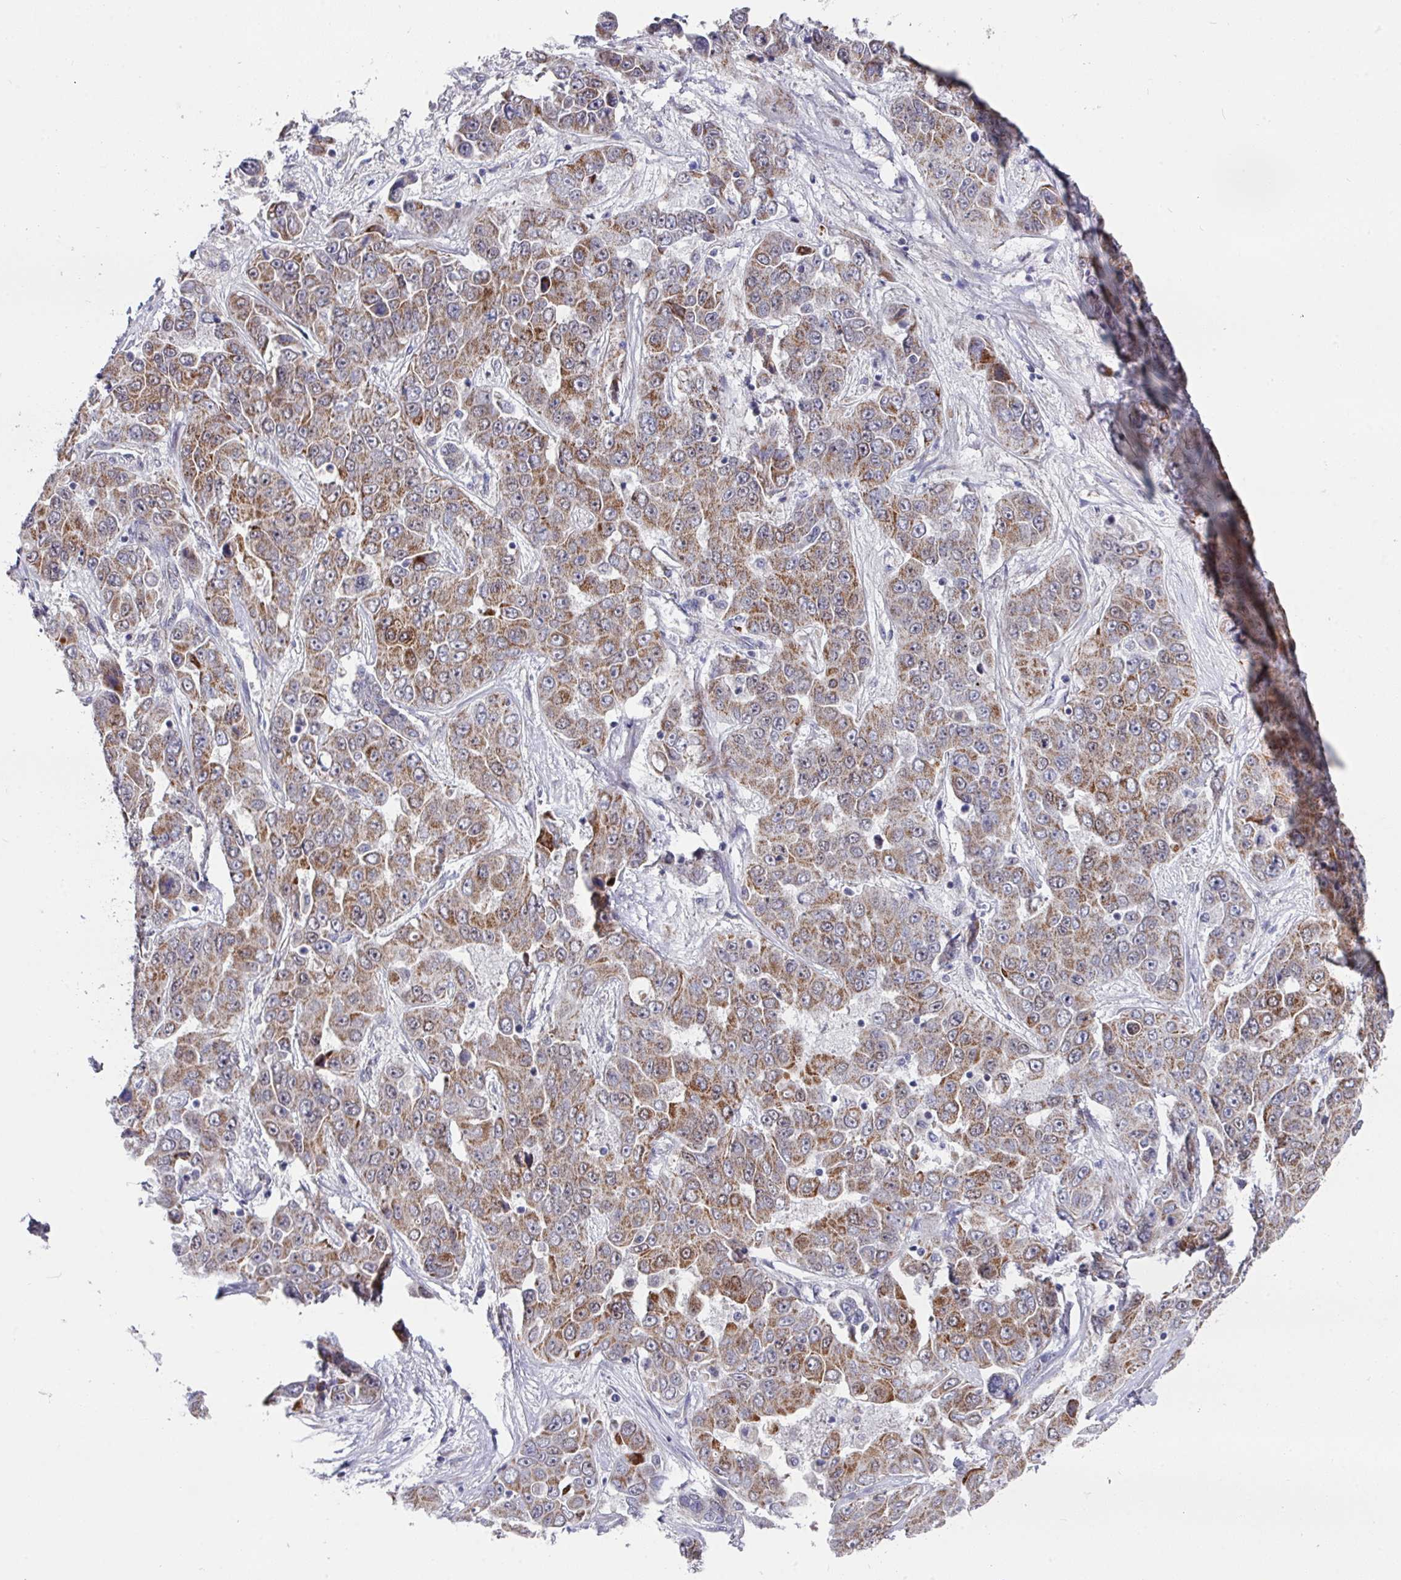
{"staining": {"intensity": "moderate", "quantity": ">75%", "location": "cytoplasmic/membranous"}, "tissue": "liver cancer", "cell_type": "Tumor cells", "image_type": "cancer", "snomed": [{"axis": "morphology", "description": "Cholangiocarcinoma"}, {"axis": "topography", "description": "Liver"}], "caption": "Immunohistochemistry (IHC) (DAB (3,3'-diaminobenzidine)) staining of human cholangiocarcinoma (liver) exhibits moderate cytoplasmic/membranous protein positivity in about >75% of tumor cells.", "gene": "CBX7", "patient": {"sex": "female", "age": 52}}